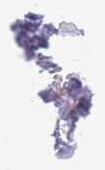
{"staining": {"intensity": "negative", "quantity": "none", "location": "none"}, "tissue": "heart muscle", "cell_type": "Cardiomyocytes", "image_type": "normal", "snomed": [{"axis": "morphology", "description": "Normal tissue, NOS"}, {"axis": "topography", "description": "Heart"}], "caption": "Human heart muscle stained for a protein using IHC displays no expression in cardiomyocytes.", "gene": "TPSAB1", "patient": {"sex": "male", "age": 37}}